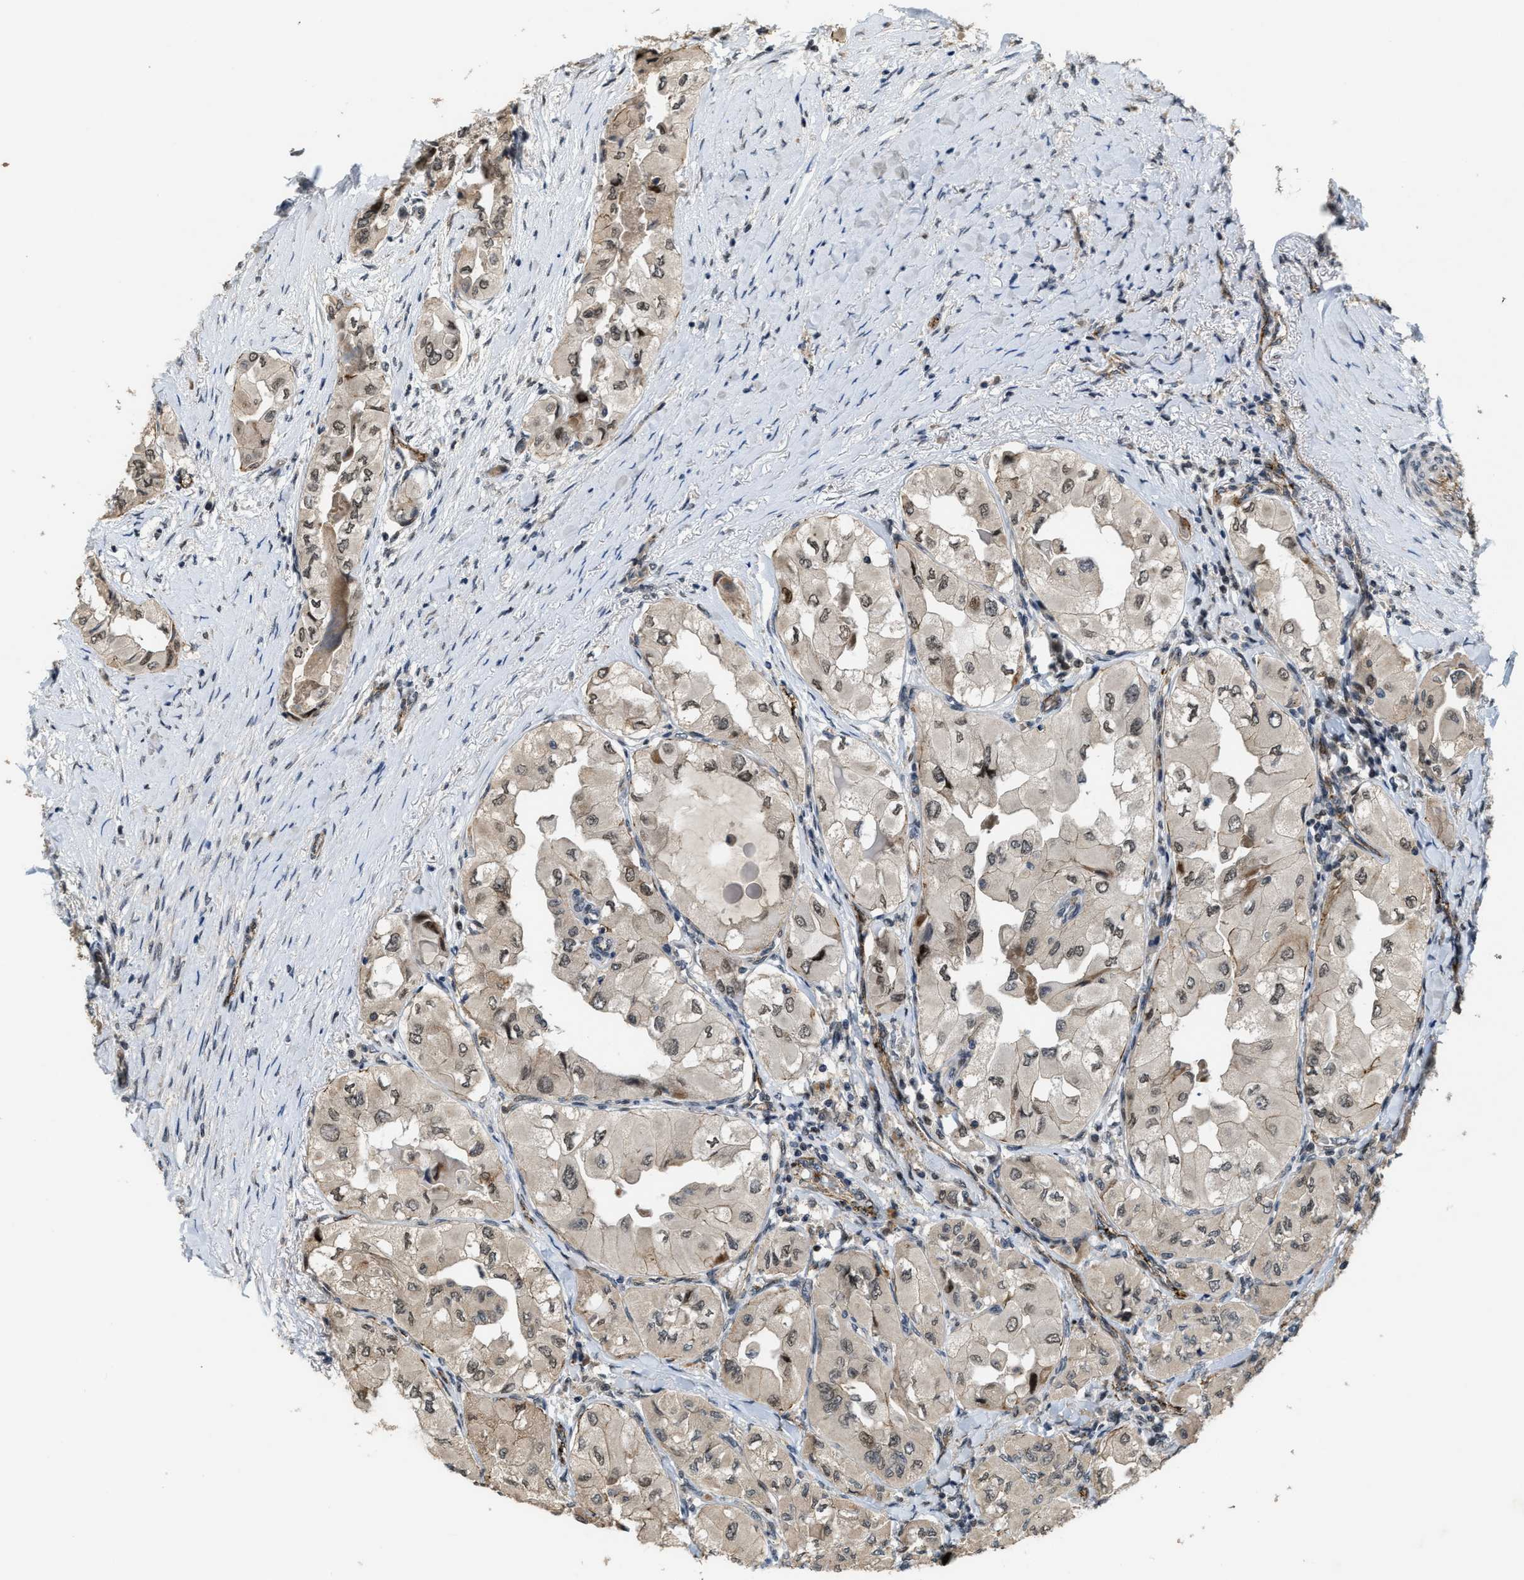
{"staining": {"intensity": "weak", "quantity": "25%-75%", "location": "nuclear"}, "tissue": "thyroid cancer", "cell_type": "Tumor cells", "image_type": "cancer", "snomed": [{"axis": "morphology", "description": "Papillary adenocarcinoma, NOS"}, {"axis": "topography", "description": "Thyroid gland"}], "caption": "This is a micrograph of immunohistochemistry (IHC) staining of thyroid papillary adenocarcinoma, which shows weak expression in the nuclear of tumor cells.", "gene": "DPF2", "patient": {"sex": "female", "age": 59}}